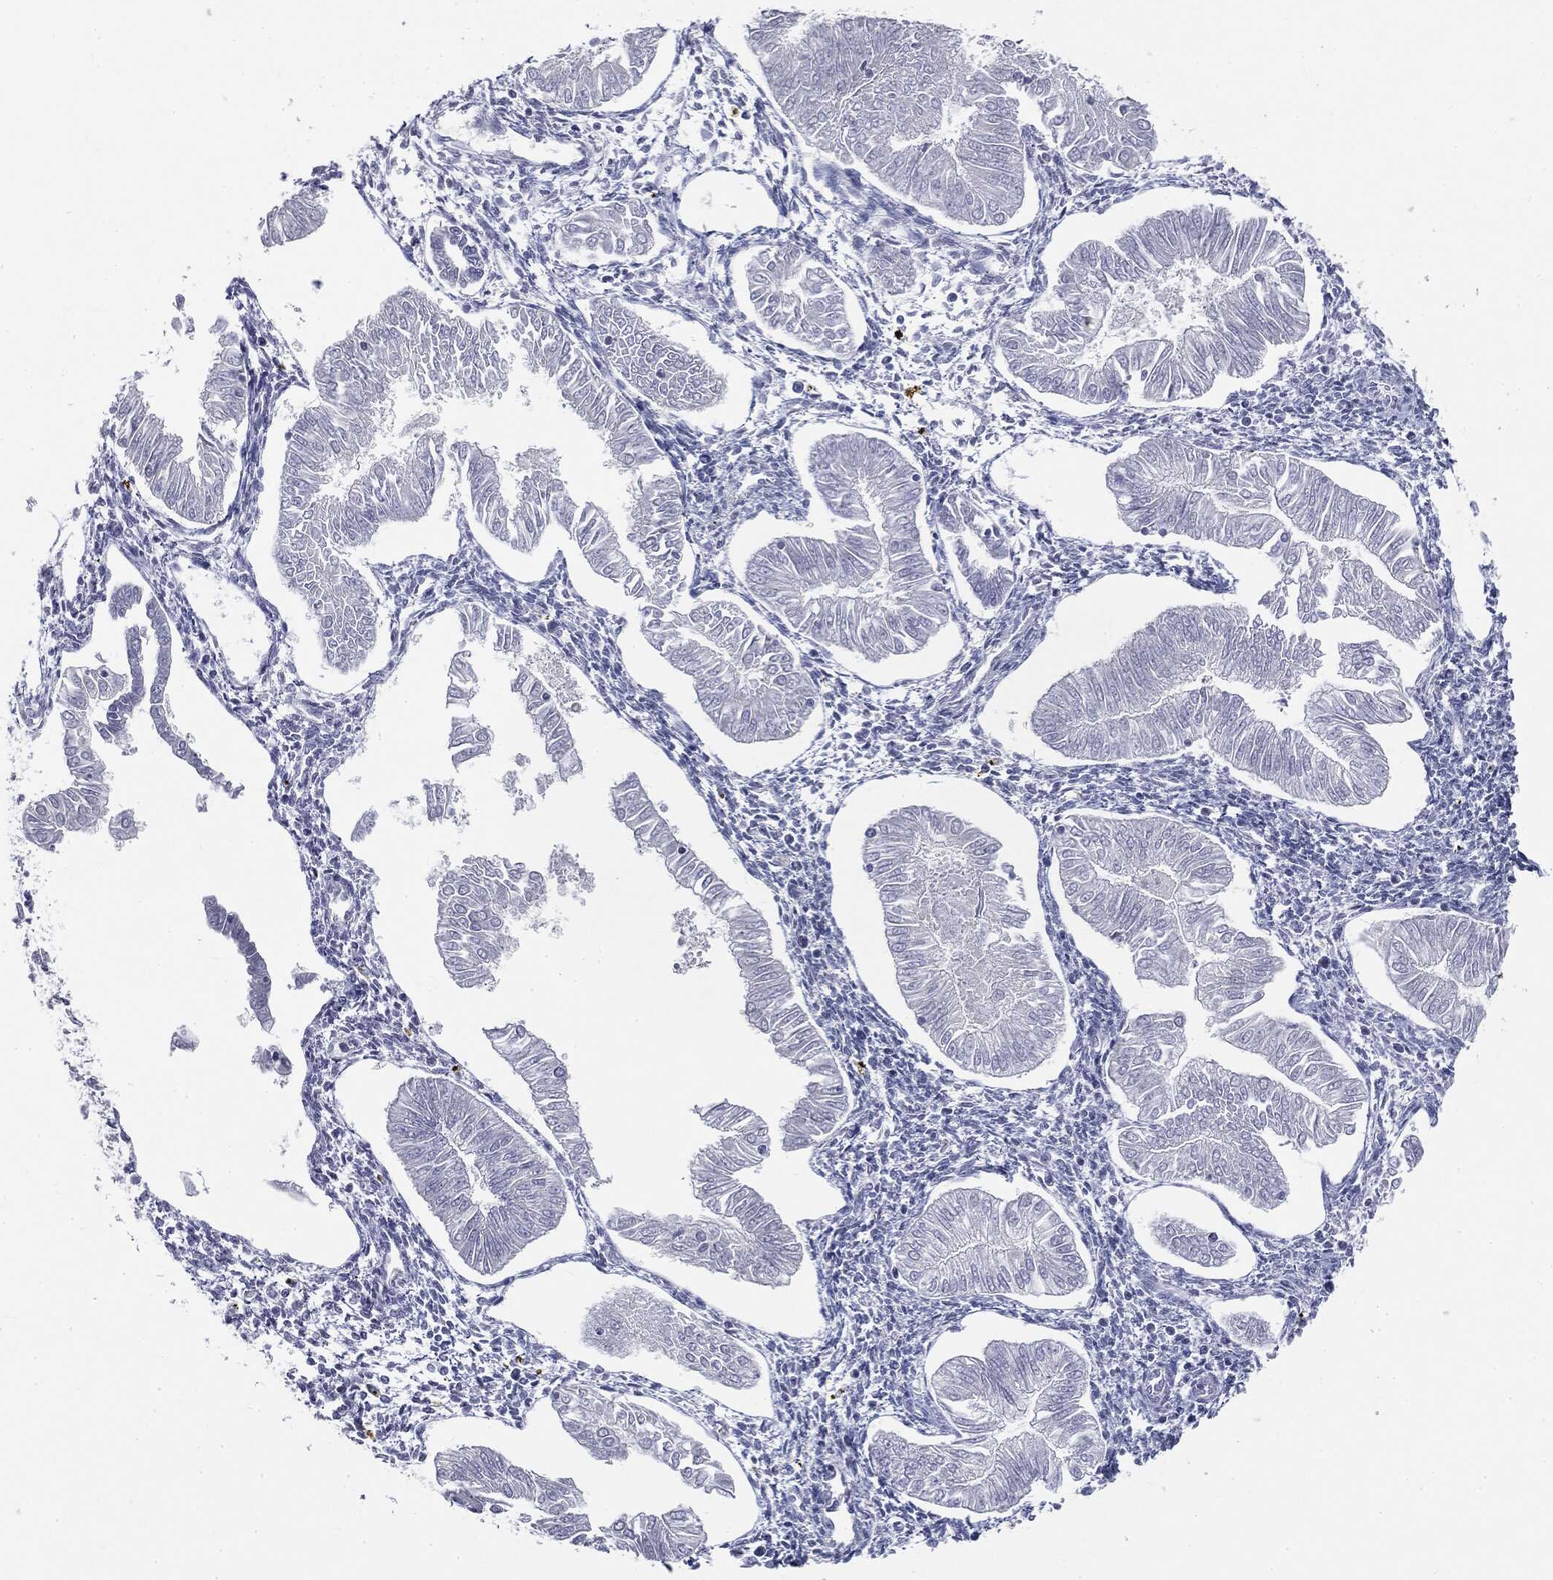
{"staining": {"intensity": "negative", "quantity": "none", "location": "none"}, "tissue": "endometrial cancer", "cell_type": "Tumor cells", "image_type": "cancer", "snomed": [{"axis": "morphology", "description": "Adenocarcinoma, NOS"}, {"axis": "topography", "description": "Endometrium"}], "caption": "Image shows no significant protein positivity in tumor cells of endometrial adenocarcinoma.", "gene": "CGB1", "patient": {"sex": "female", "age": 53}}